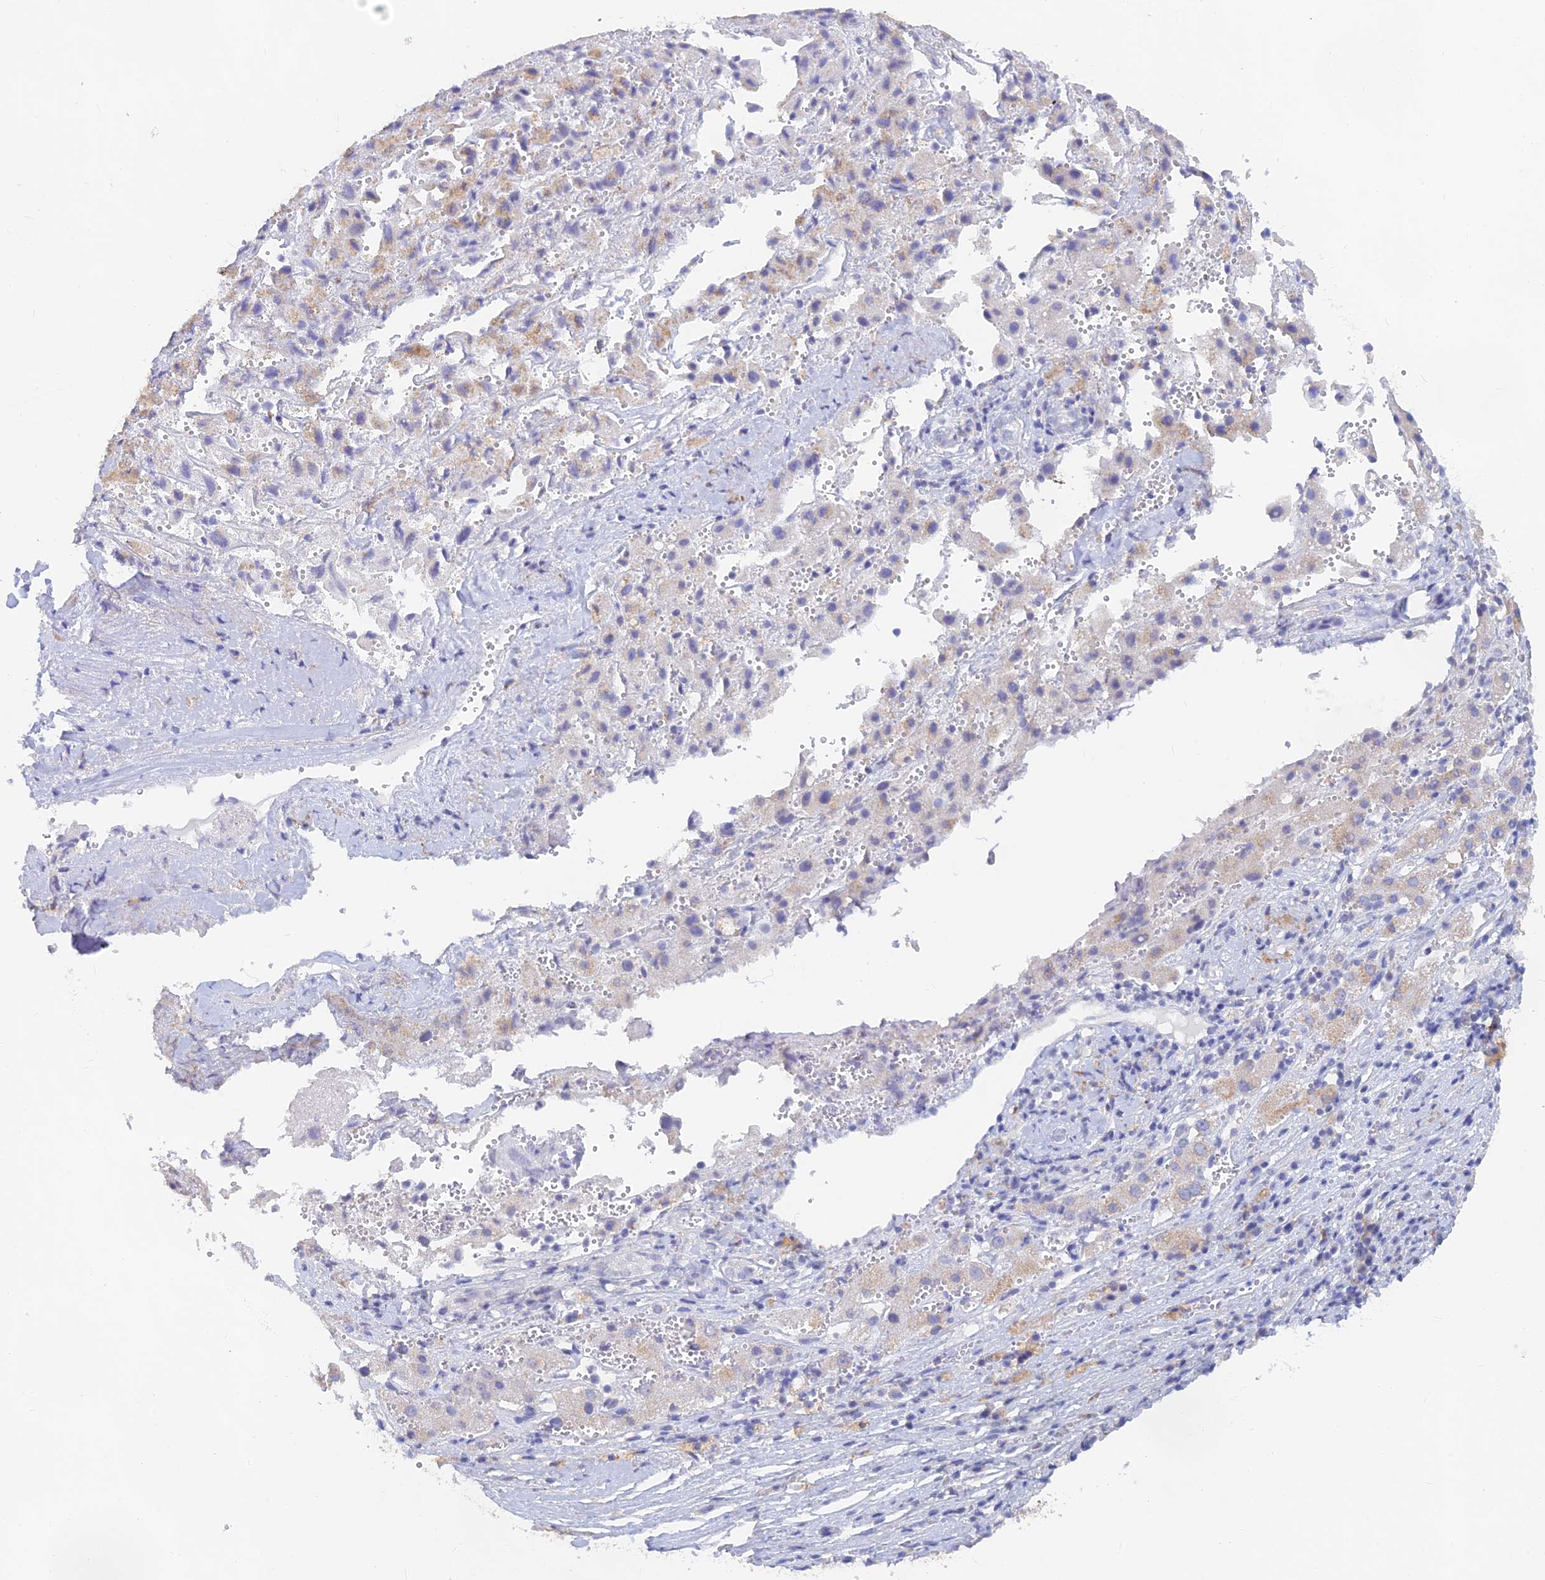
{"staining": {"intensity": "weak", "quantity": "<25%", "location": "cytoplasmic/membranous"}, "tissue": "liver cancer", "cell_type": "Tumor cells", "image_type": "cancer", "snomed": [{"axis": "morphology", "description": "Carcinoma, Hepatocellular, NOS"}, {"axis": "topography", "description": "Liver"}], "caption": "Tumor cells show no significant protein staining in liver cancer. The staining was performed using DAB to visualize the protein expression in brown, while the nuclei were stained in blue with hematoxylin (Magnification: 20x).", "gene": "LRIF1", "patient": {"sex": "female", "age": 58}}